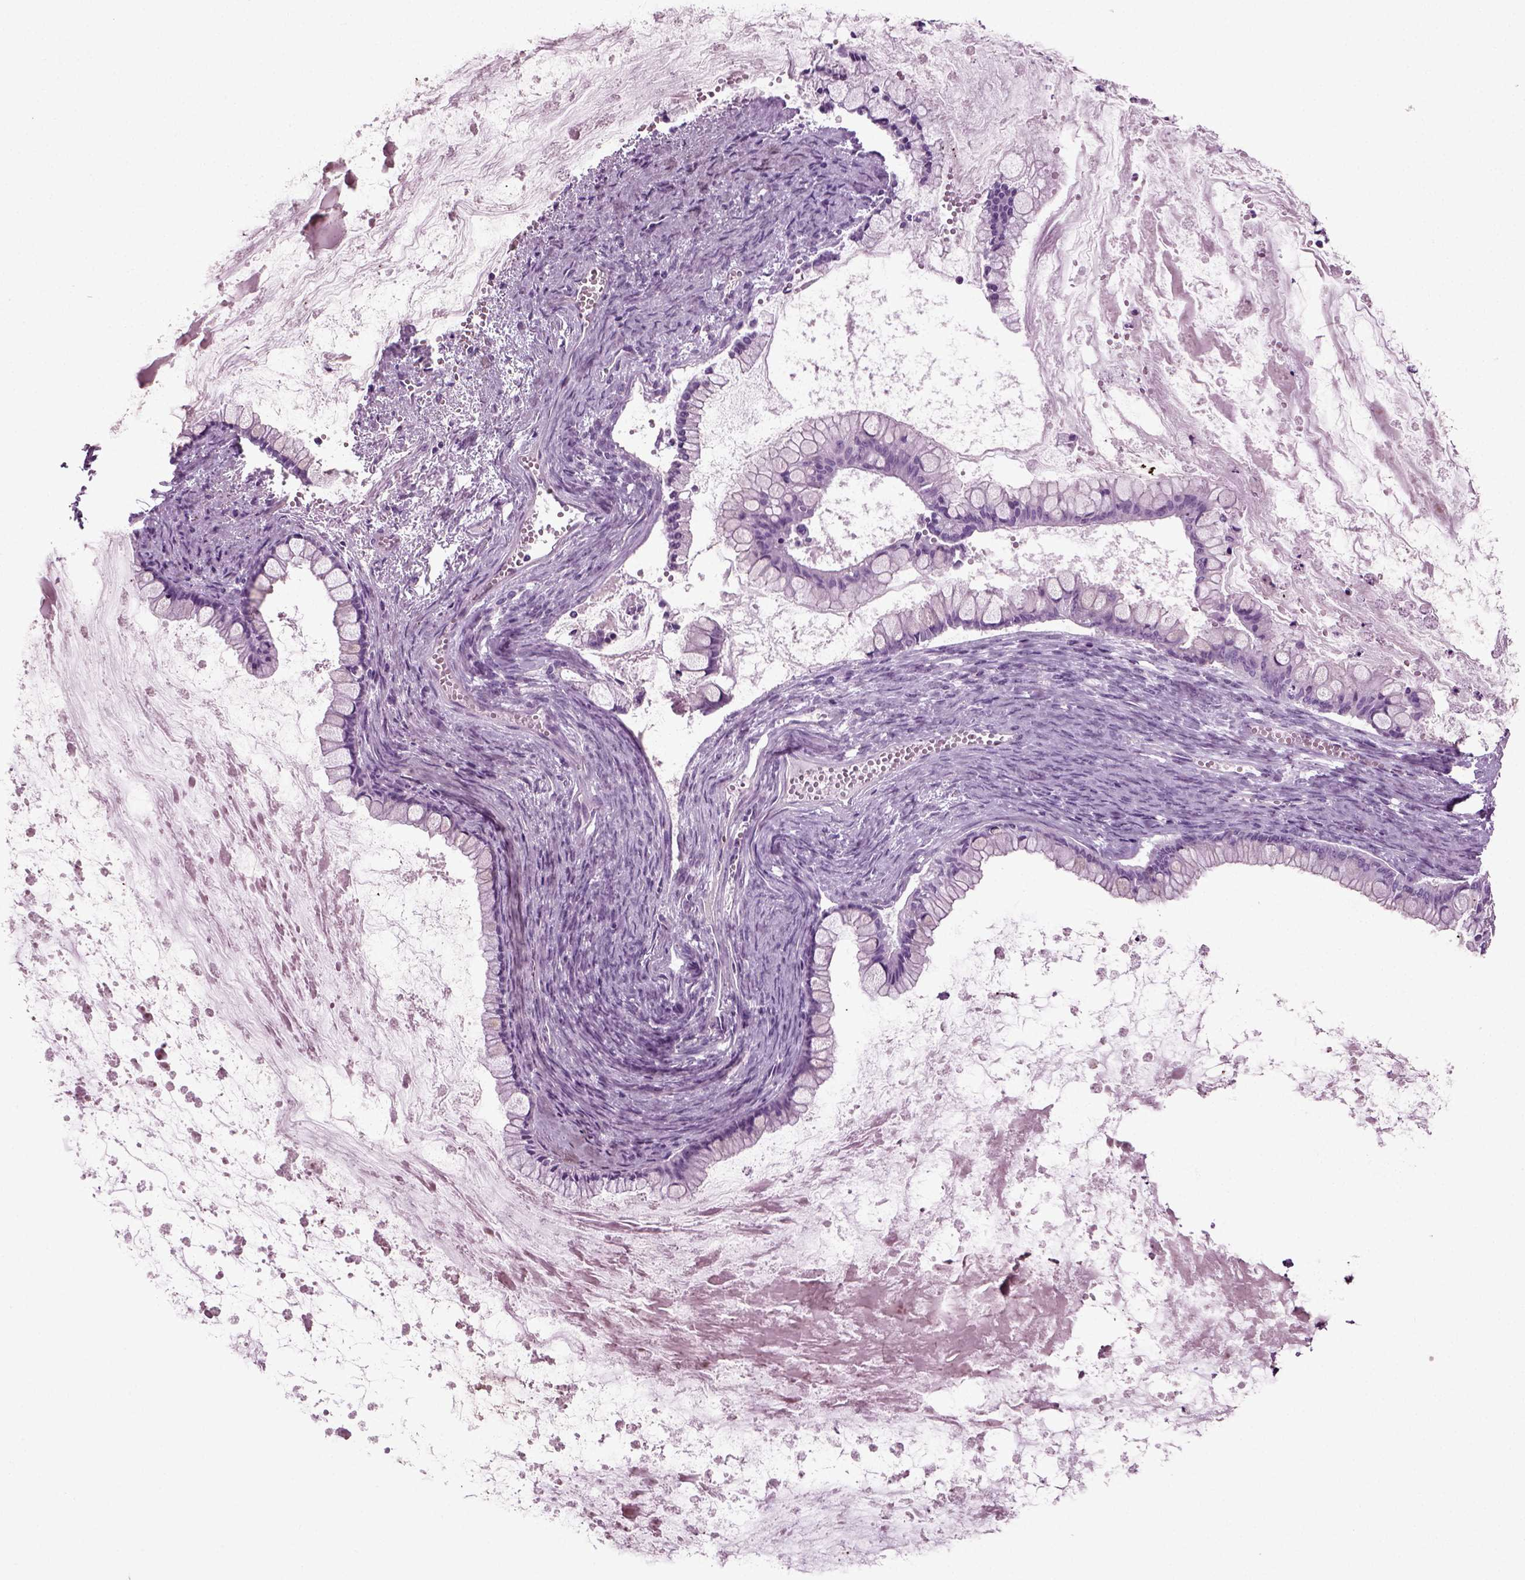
{"staining": {"intensity": "negative", "quantity": "none", "location": "none"}, "tissue": "ovarian cancer", "cell_type": "Tumor cells", "image_type": "cancer", "snomed": [{"axis": "morphology", "description": "Cystadenocarcinoma, mucinous, NOS"}, {"axis": "topography", "description": "Ovary"}], "caption": "The micrograph demonstrates no staining of tumor cells in ovarian cancer (mucinous cystadenocarcinoma).", "gene": "PRLH", "patient": {"sex": "female", "age": 67}}